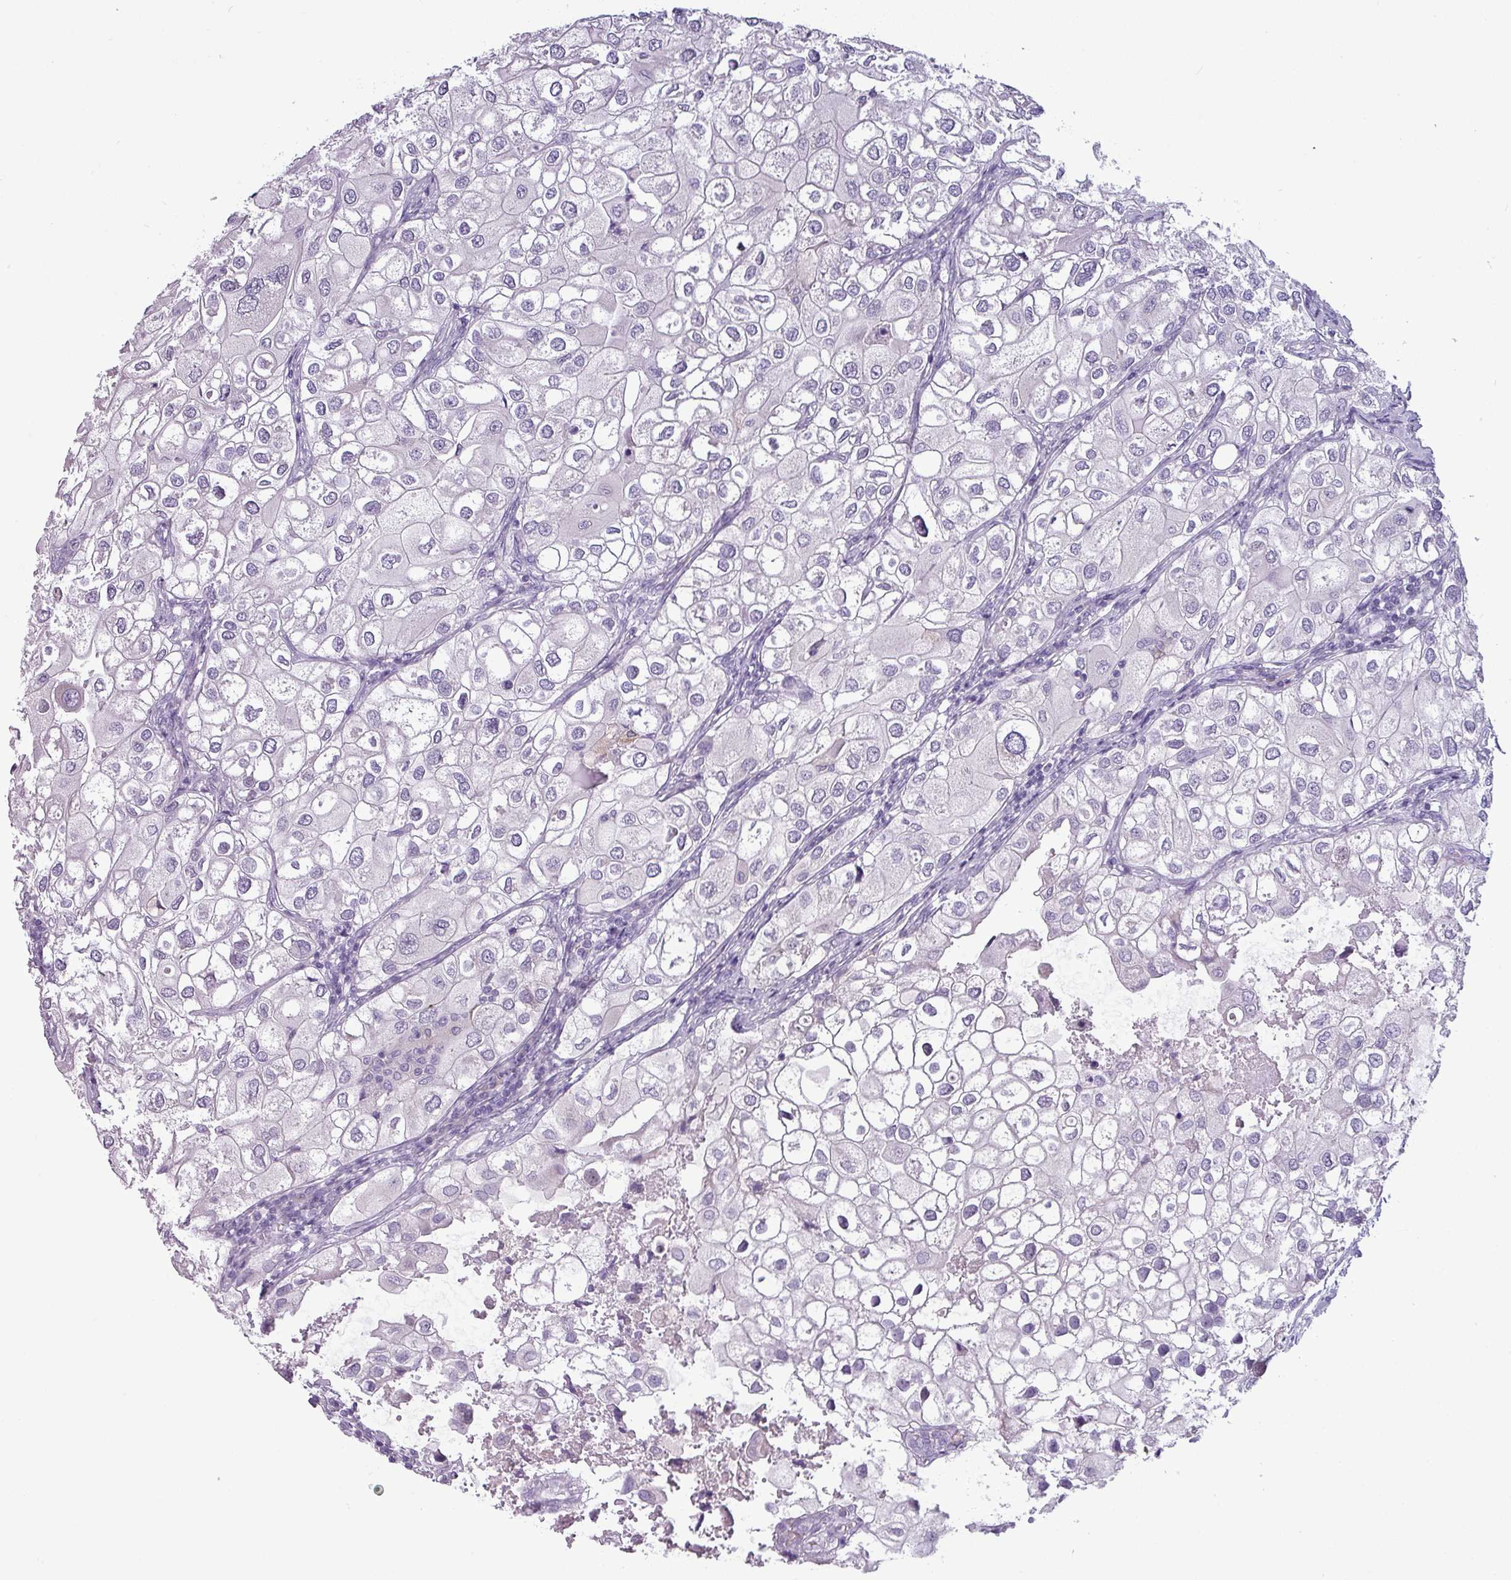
{"staining": {"intensity": "negative", "quantity": "none", "location": "none"}, "tissue": "urothelial cancer", "cell_type": "Tumor cells", "image_type": "cancer", "snomed": [{"axis": "morphology", "description": "Urothelial carcinoma, High grade"}, {"axis": "topography", "description": "Urinary bladder"}], "caption": "This is an IHC histopathology image of human urothelial cancer. There is no expression in tumor cells.", "gene": "SLC26A9", "patient": {"sex": "male", "age": 64}}